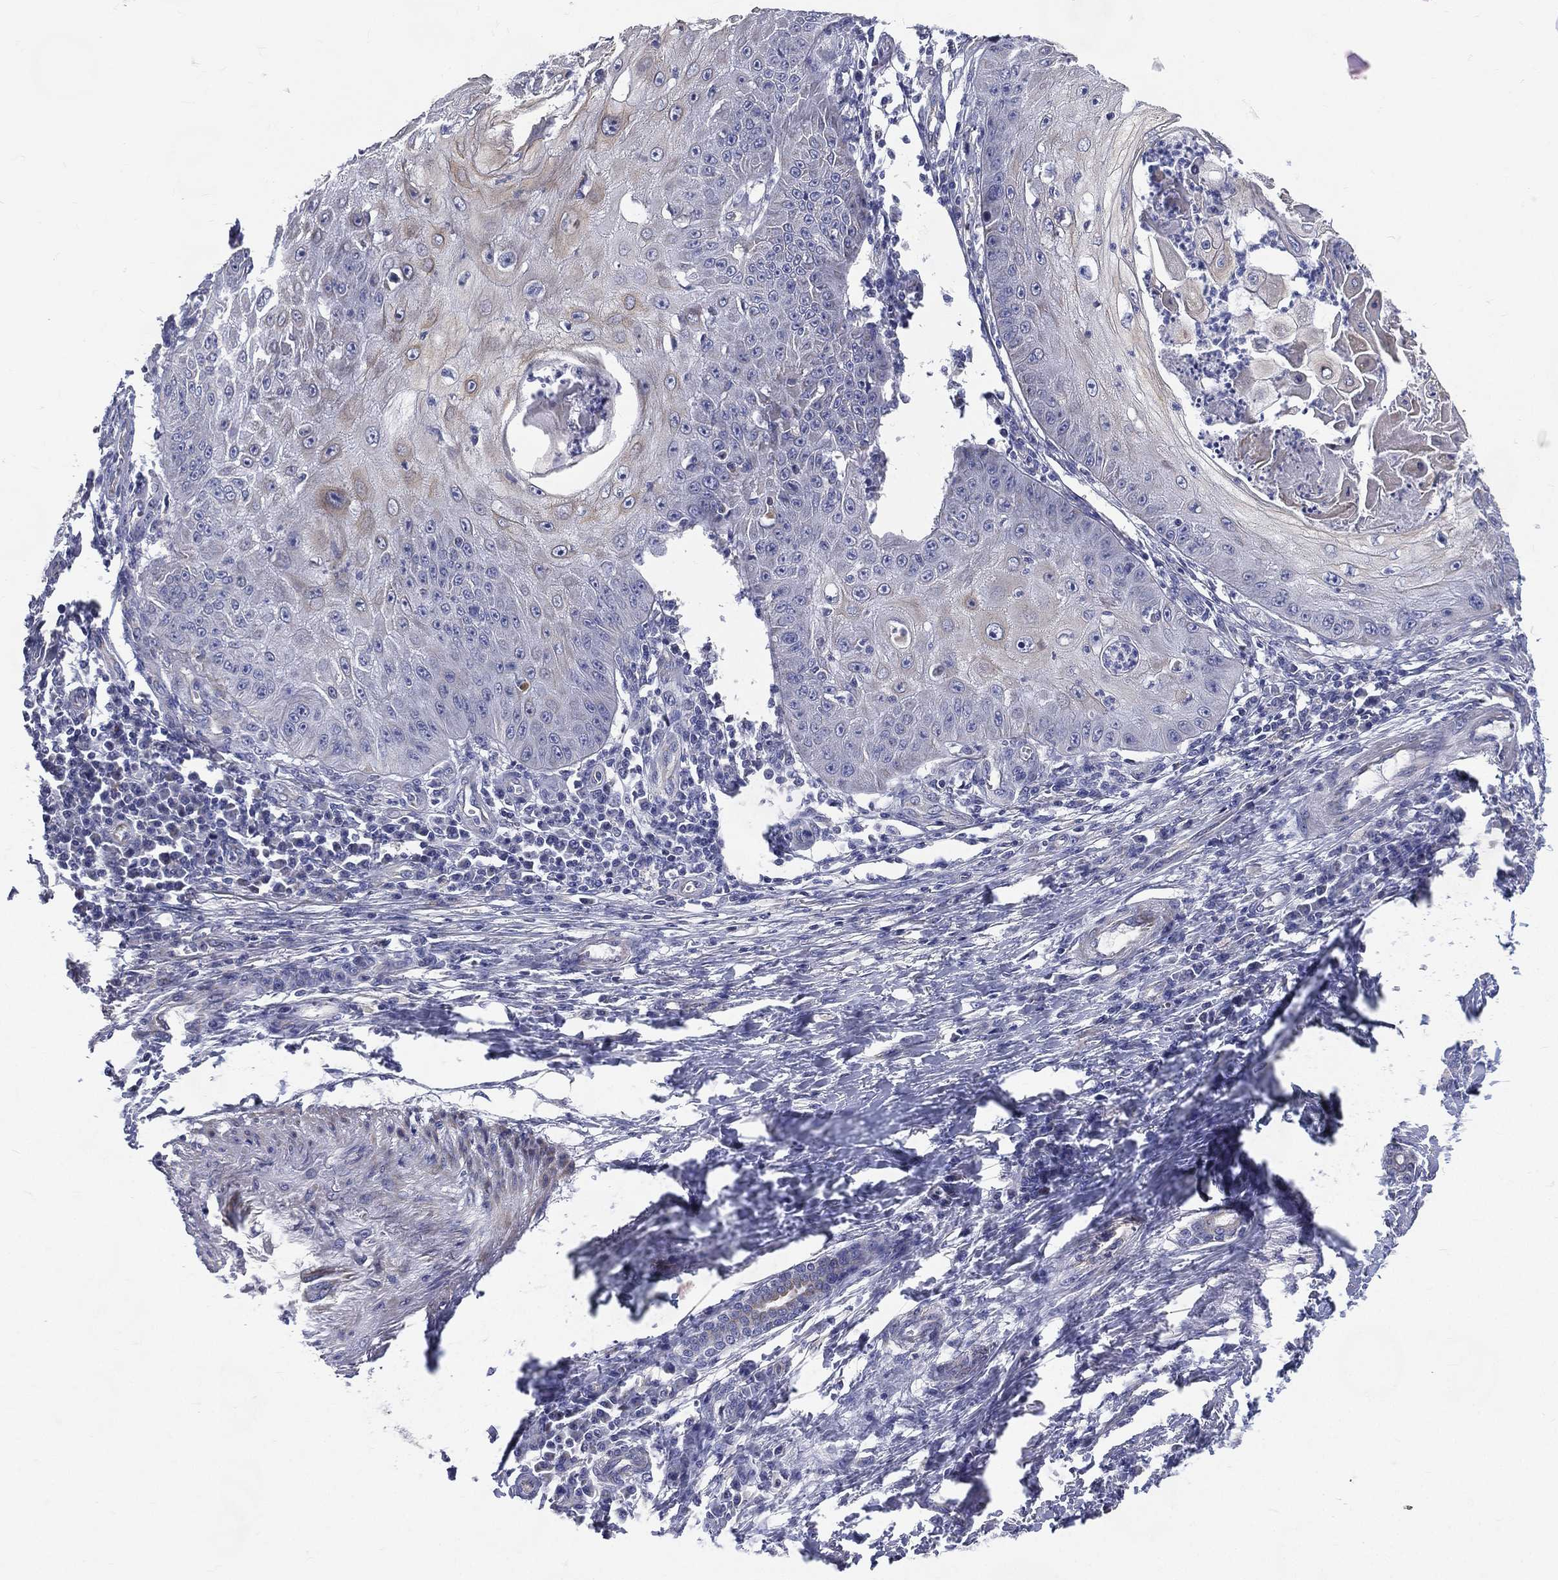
{"staining": {"intensity": "weak", "quantity": "<25%", "location": "cytoplasmic/membranous"}, "tissue": "skin cancer", "cell_type": "Tumor cells", "image_type": "cancer", "snomed": [{"axis": "morphology", "description": "Squamous cell carcinoma, NOS"}, {"axis": "topography", "description": "Skin"}], "caption": "This is an IHC photomicrograph of human skin cancer. There is no staining in tumor cells.", "gene": "PWWP3A", "patient": {"sex": "male", "age": 70}}